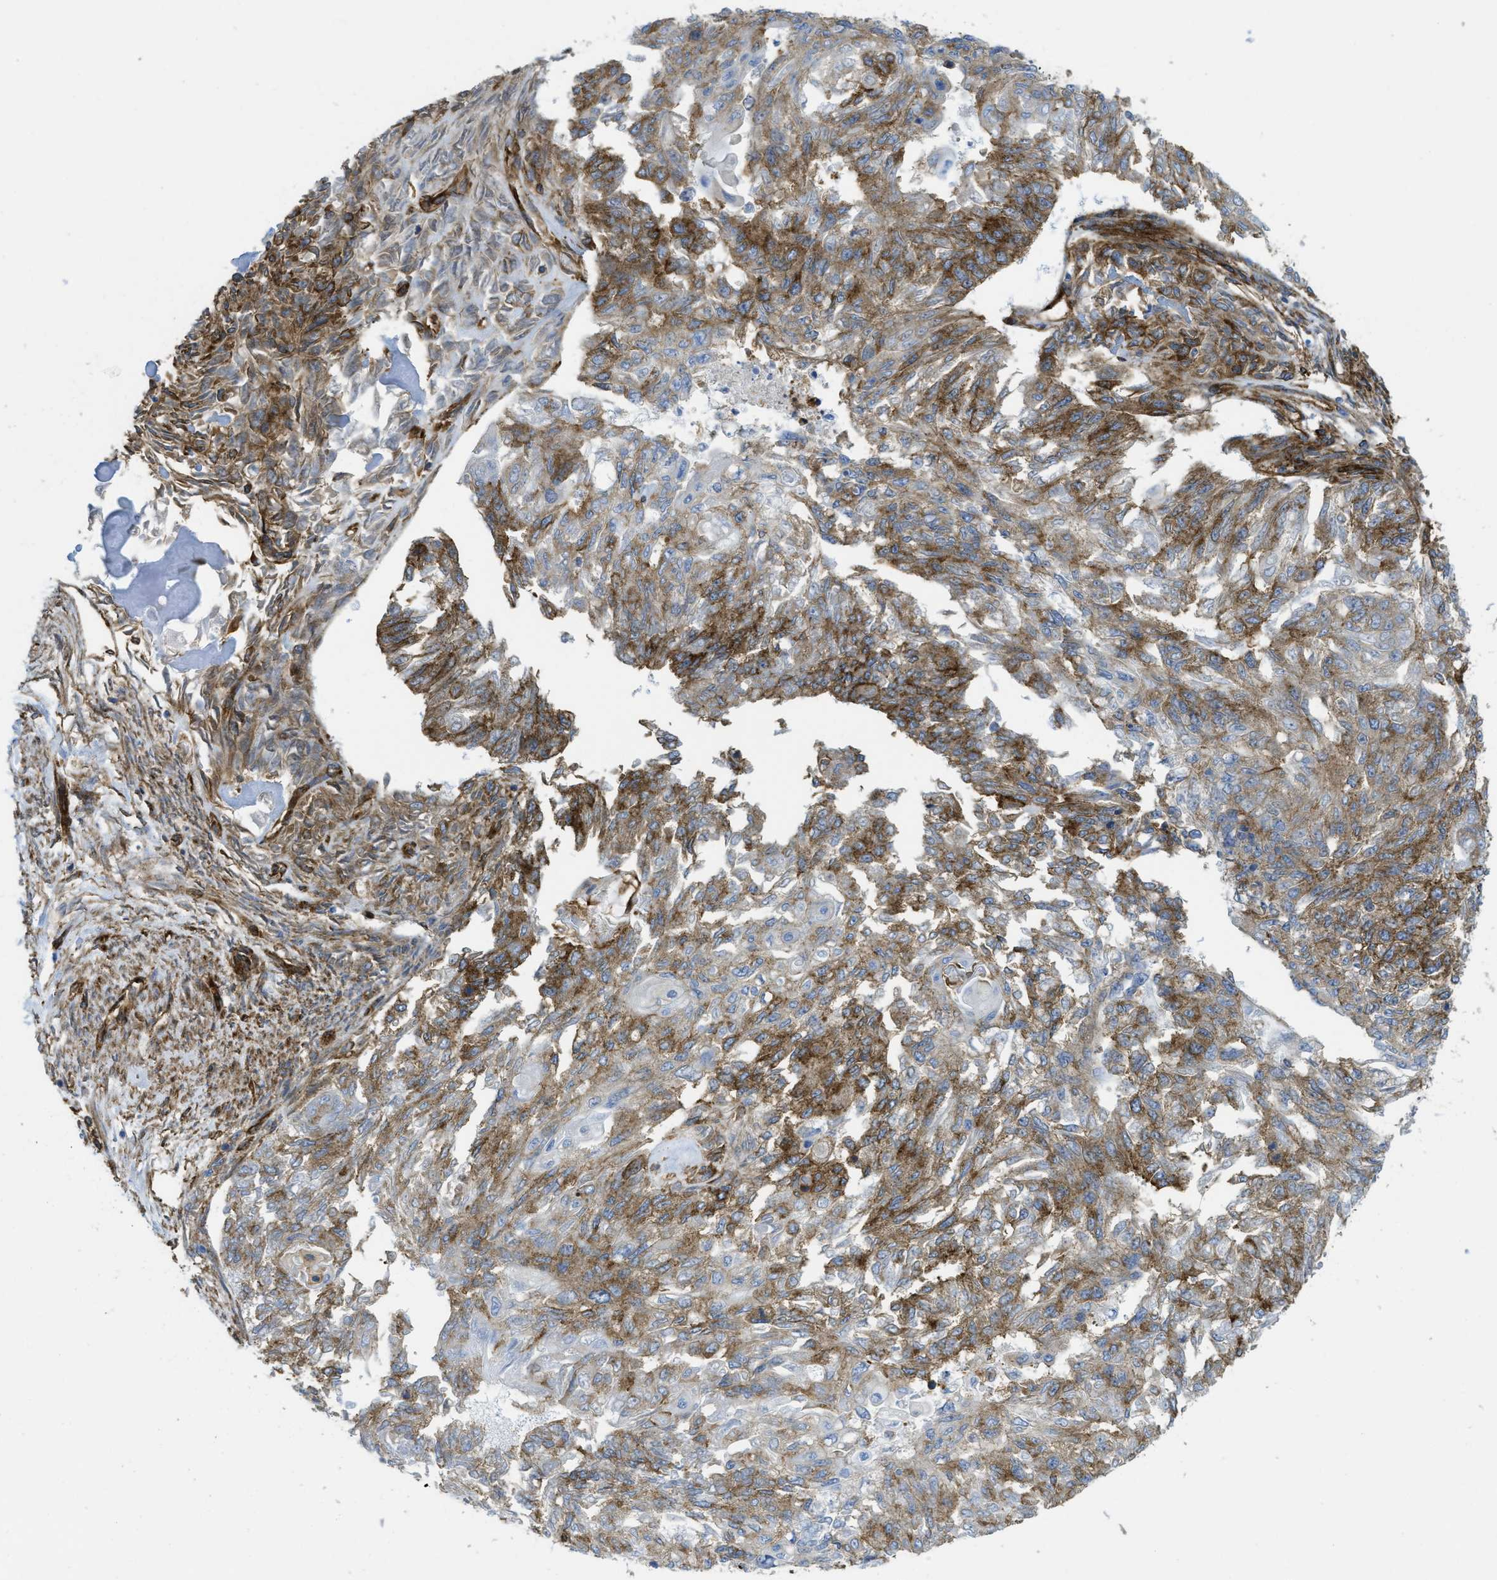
{"staining": {"intensity": "strong", "quantity": "25%-75%", "location": "cytoplasmic/membranous"}, "tissue": "endometrial cancer", "cell_type": "Tumor cells", "image_type": "cancer", "snomed": [{"axis": "morphology", "description": "Adenocarcinoma, NOS"}, {"axis": "topography", "description": "Endometrium"}], "caption": "A high-resolution photomicrograph shows immunohistochemistry staining of endometrial cancer (adenocarcinoma), which demonstrates strong cytoplasmic/membranous staining in approximately 25%-75% of tumor cells. (DAB (3,3'-diaminobenzidine) IHC with brightfield microscopy, high magnification).", "gene": "HIP1", "patient": {"sex": "female", "age": 32}}